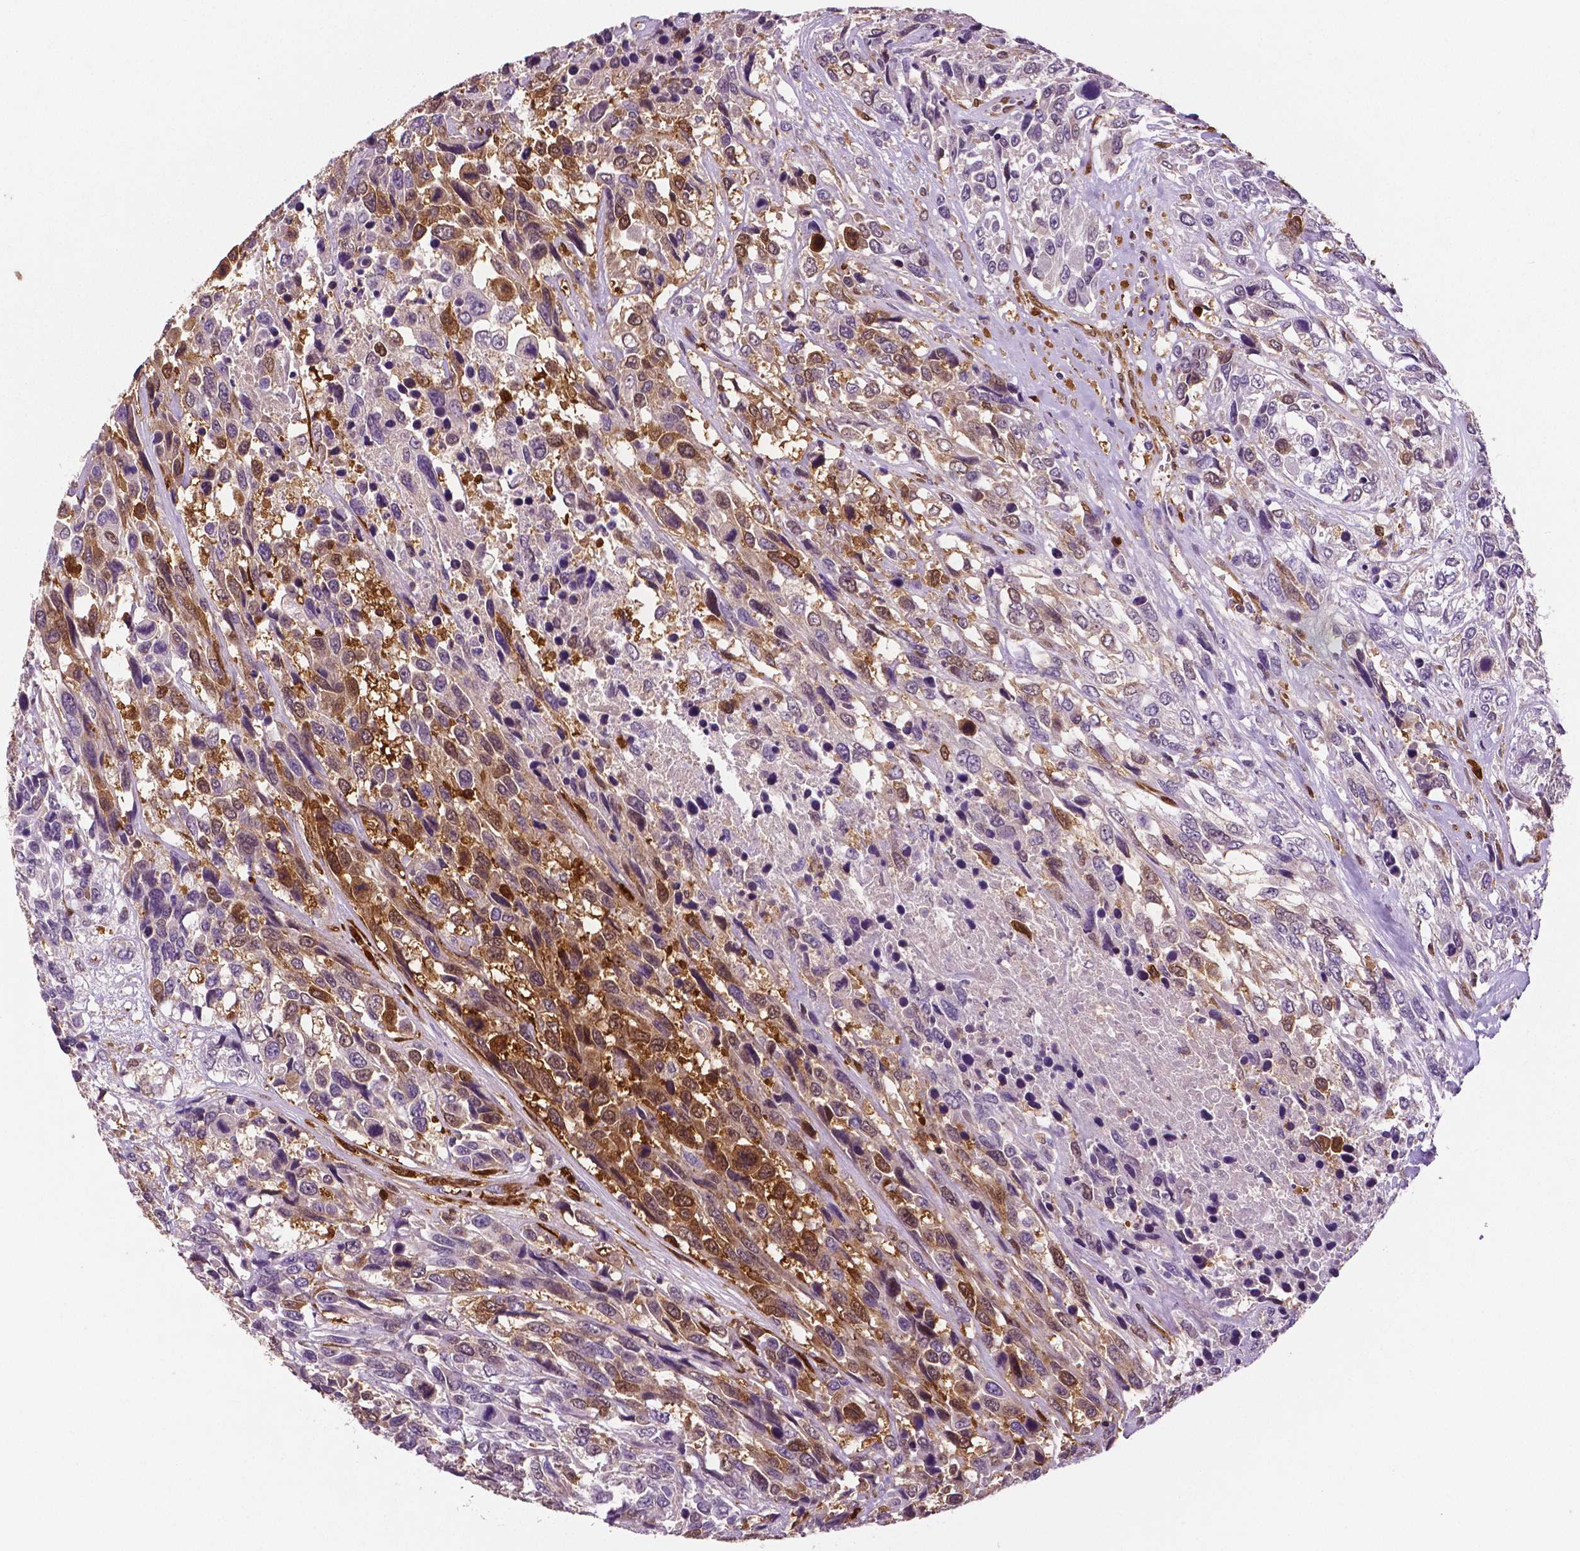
{"staining": {"intensity": "moderate", "quantity": "<25%", "location": "cytoplasmic/membranous,nuclear"}, "tissue": "urothelial cancer", "cell_type": "Tumor cells", "image_type": "cancer", "snomed": [{"axis": "morphology", "description": "Urothelial carcinoma, High grade"}, {"axis": "topography", "description": "Urinary bladder"}], "caption": "IHC histopathology image of neoplastic tissue: human high-grade urothelial carcinoma stained using immunohistochemistry displays low levels of moderate protein expression localized specifically in the cytoplasmic/membranous and nuclear of tumor cells, appearing as a cytoplasmic/membranous and nuclear brown color.", "gene": "PHGDH", "patient": {"sex": "female", "age": 70}}